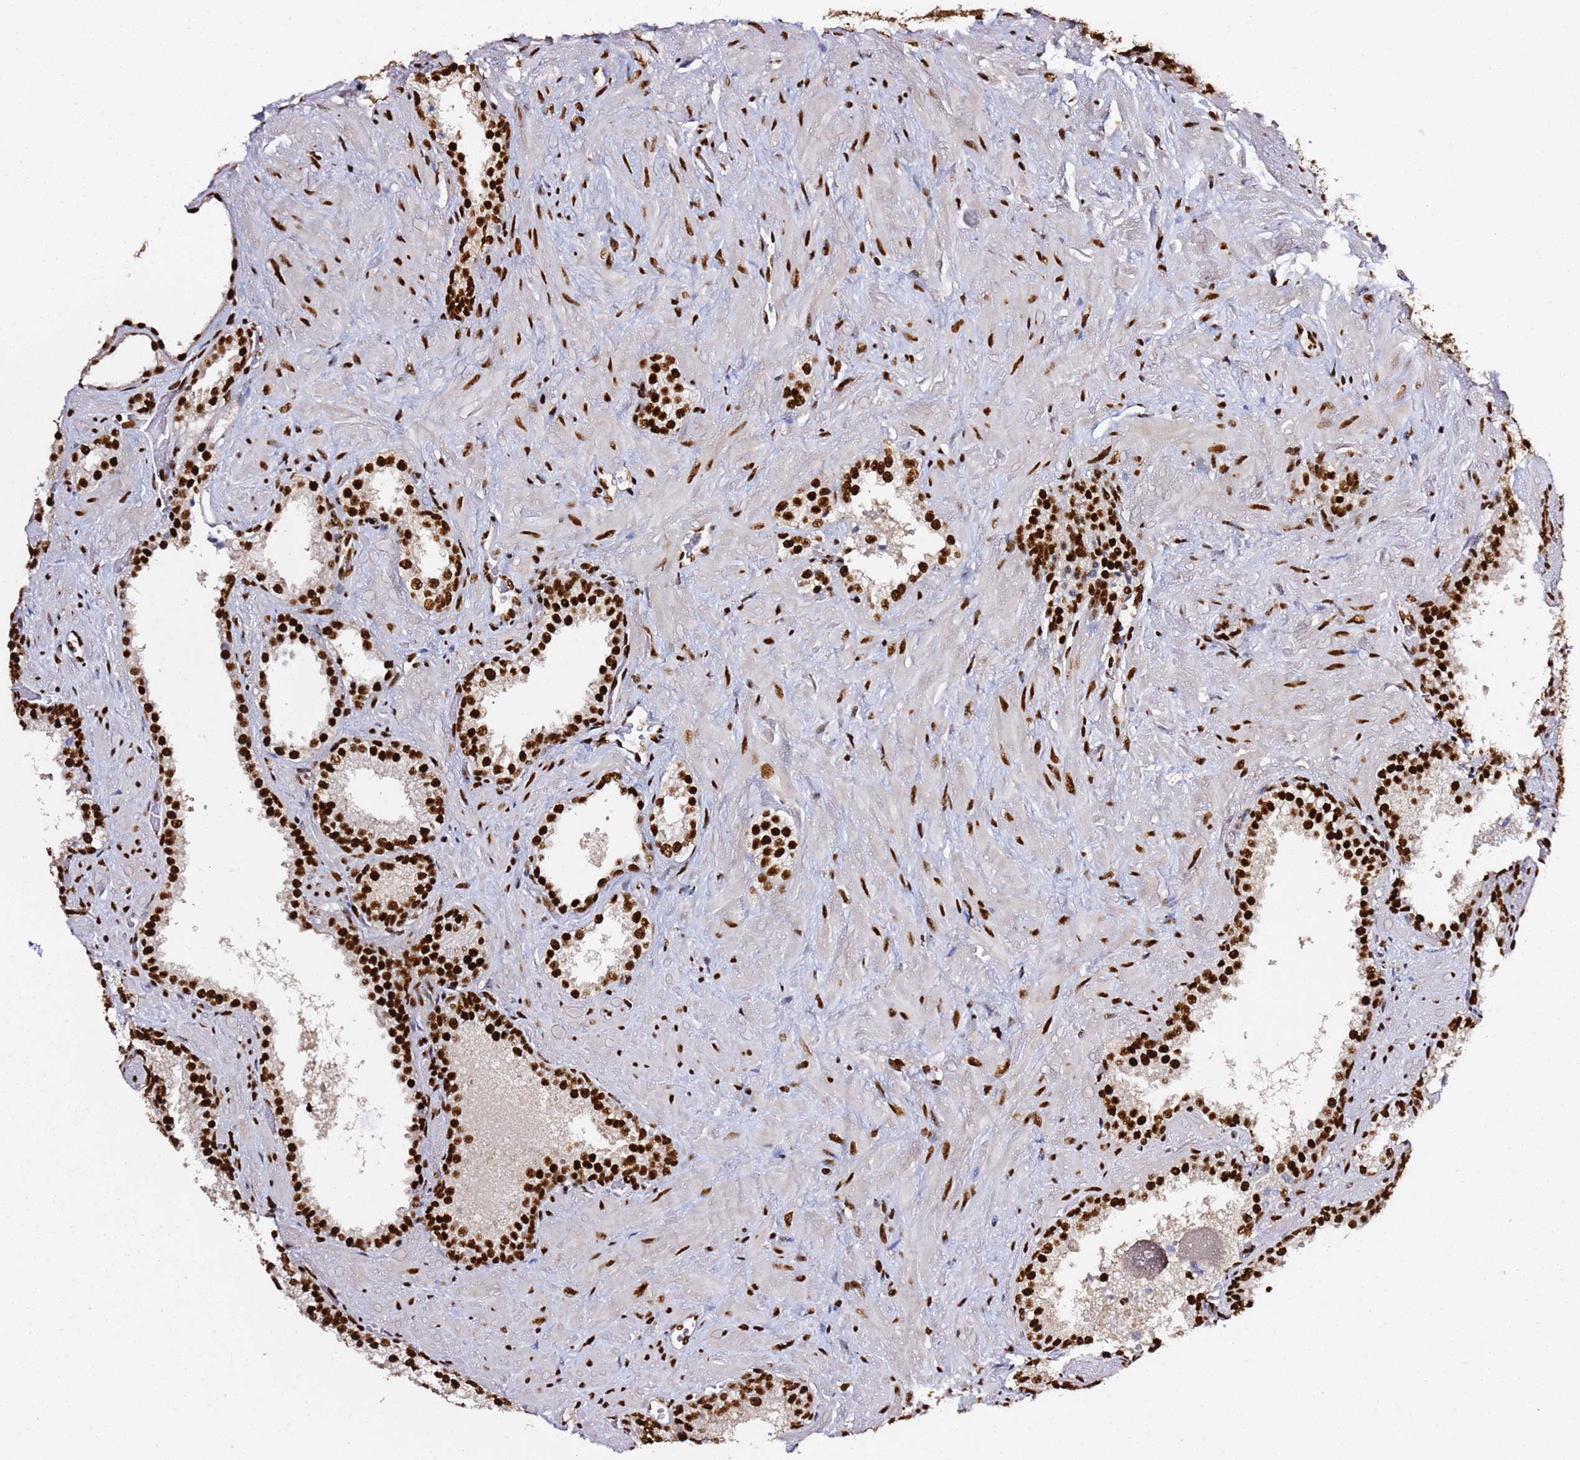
{"staining": {"intensity": "strong", "quantity": ">75%", "location": "nuclear"}, "tissue": "prostate cancer", "cell_type": "Tumor cells", "image_type": "cancer", "snomed": [{"axis": "morphology", "description": "Adenocarcinoma, High grade"}, {"axis": "topography", "description": "Prostate"}], "caption": "Strong nuclear protein positivity is present in approximately >75% of tumor cells in prostate adenocarcinoma (high-grade). Immunohistochemistry stains the protein of interest in brown and the nuclei are stained blue.", "gene": "C6orf226", "patient": {"sex": "male", "age": 64}}